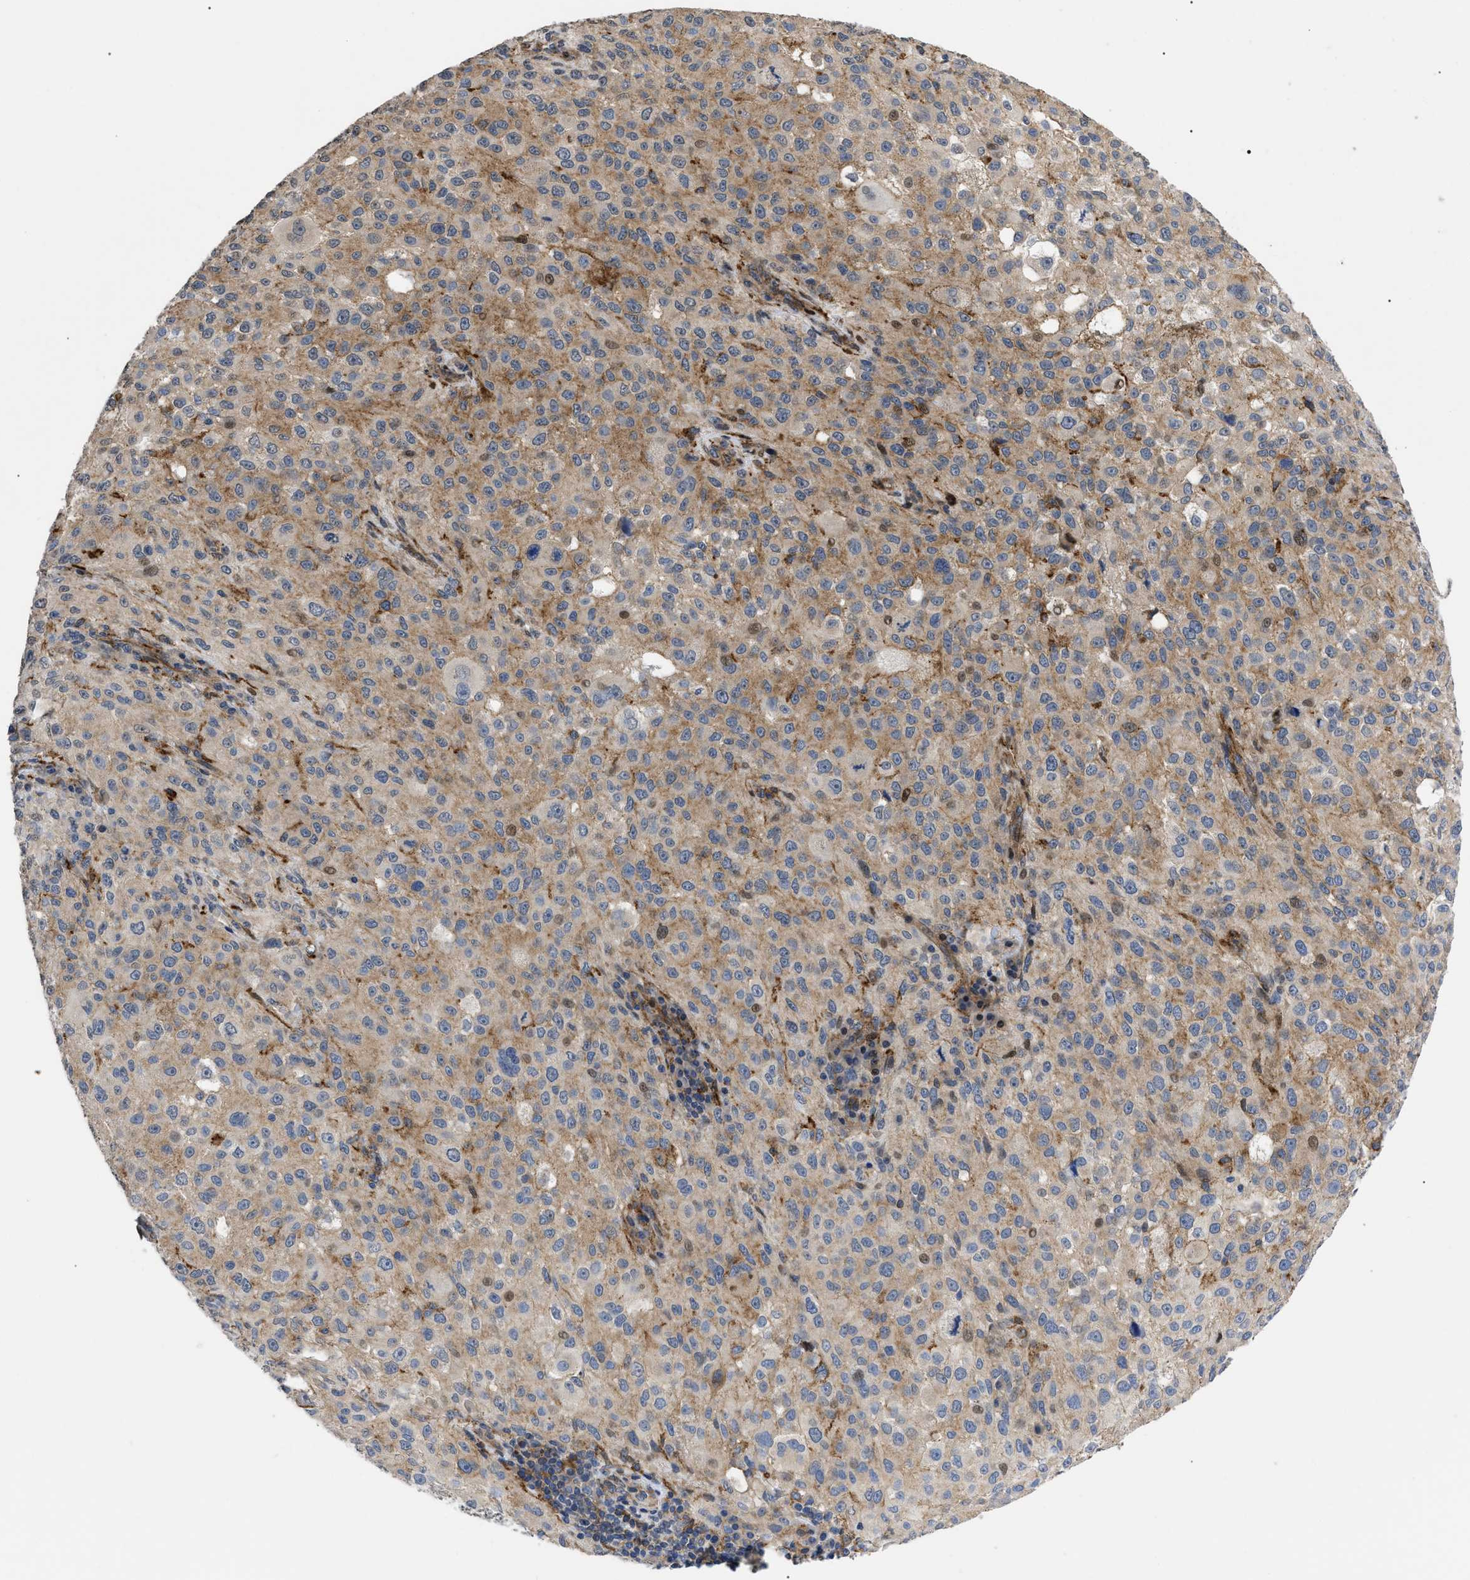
{"staining": {"intensity": "weak", "quantity": ">75%", "location": "cytoplasmic/membranous"}, "tissue": "melanoma", "cell_type": "Tumor cells", "image_type": "cancer", "snomed": [{"axis": "morphology", "description": "Necrosis, NOS"}, {"axis": "morphology", "description": "Malignant melanoma, NOS"}, {"axis": "topography", "description": "Skin"}], "caption": "Brown immunohistochemical staining in melanoma exhibits weak cytoplasmic/membranous positivity in about >75% of tumor cells.", "gene": "SFXN5", "patient": {"sex": "female", "age": 87}}